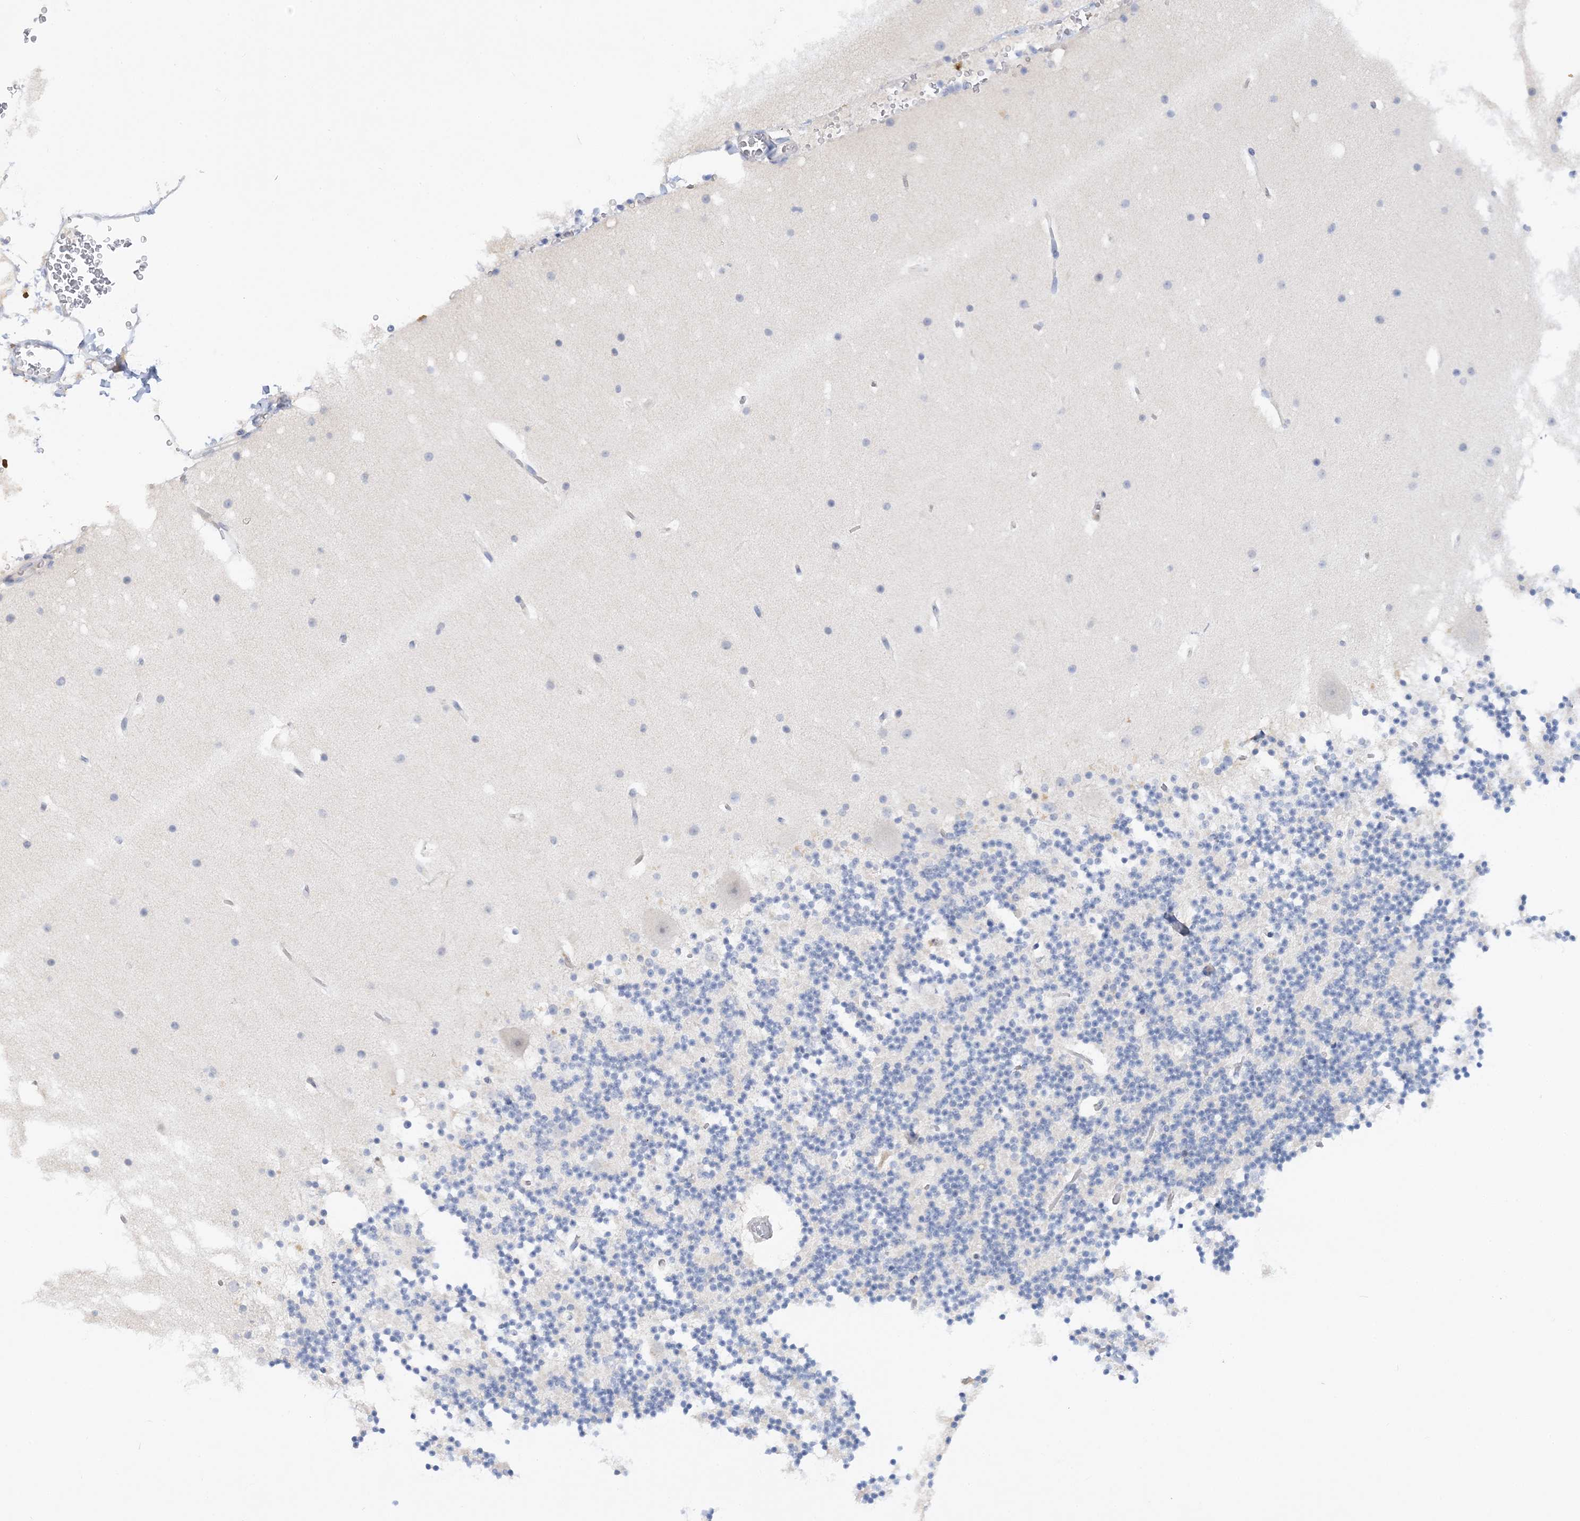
{"staining": {"intensity": "negative", "quantity": "none", "location": "none"}, "tissue": "cerebellum", "cell_type": "Cells in granular layer", "image_type": "normal", "snomed": [{"axis": "morphology", "description": "Normal tissue, NOS"}, {"axis": "topography", "description": "Cerebellum"}], "caption": "Immunohistochemistry photomicrograph of benign cerebellum: human cerebellum stained with DAB (3,3'-diaminobenzidine) displays no significant protein staining in cells in granular layer.", "gene": "RPEL1", "patient": {"sex": "male", "age": 57}}